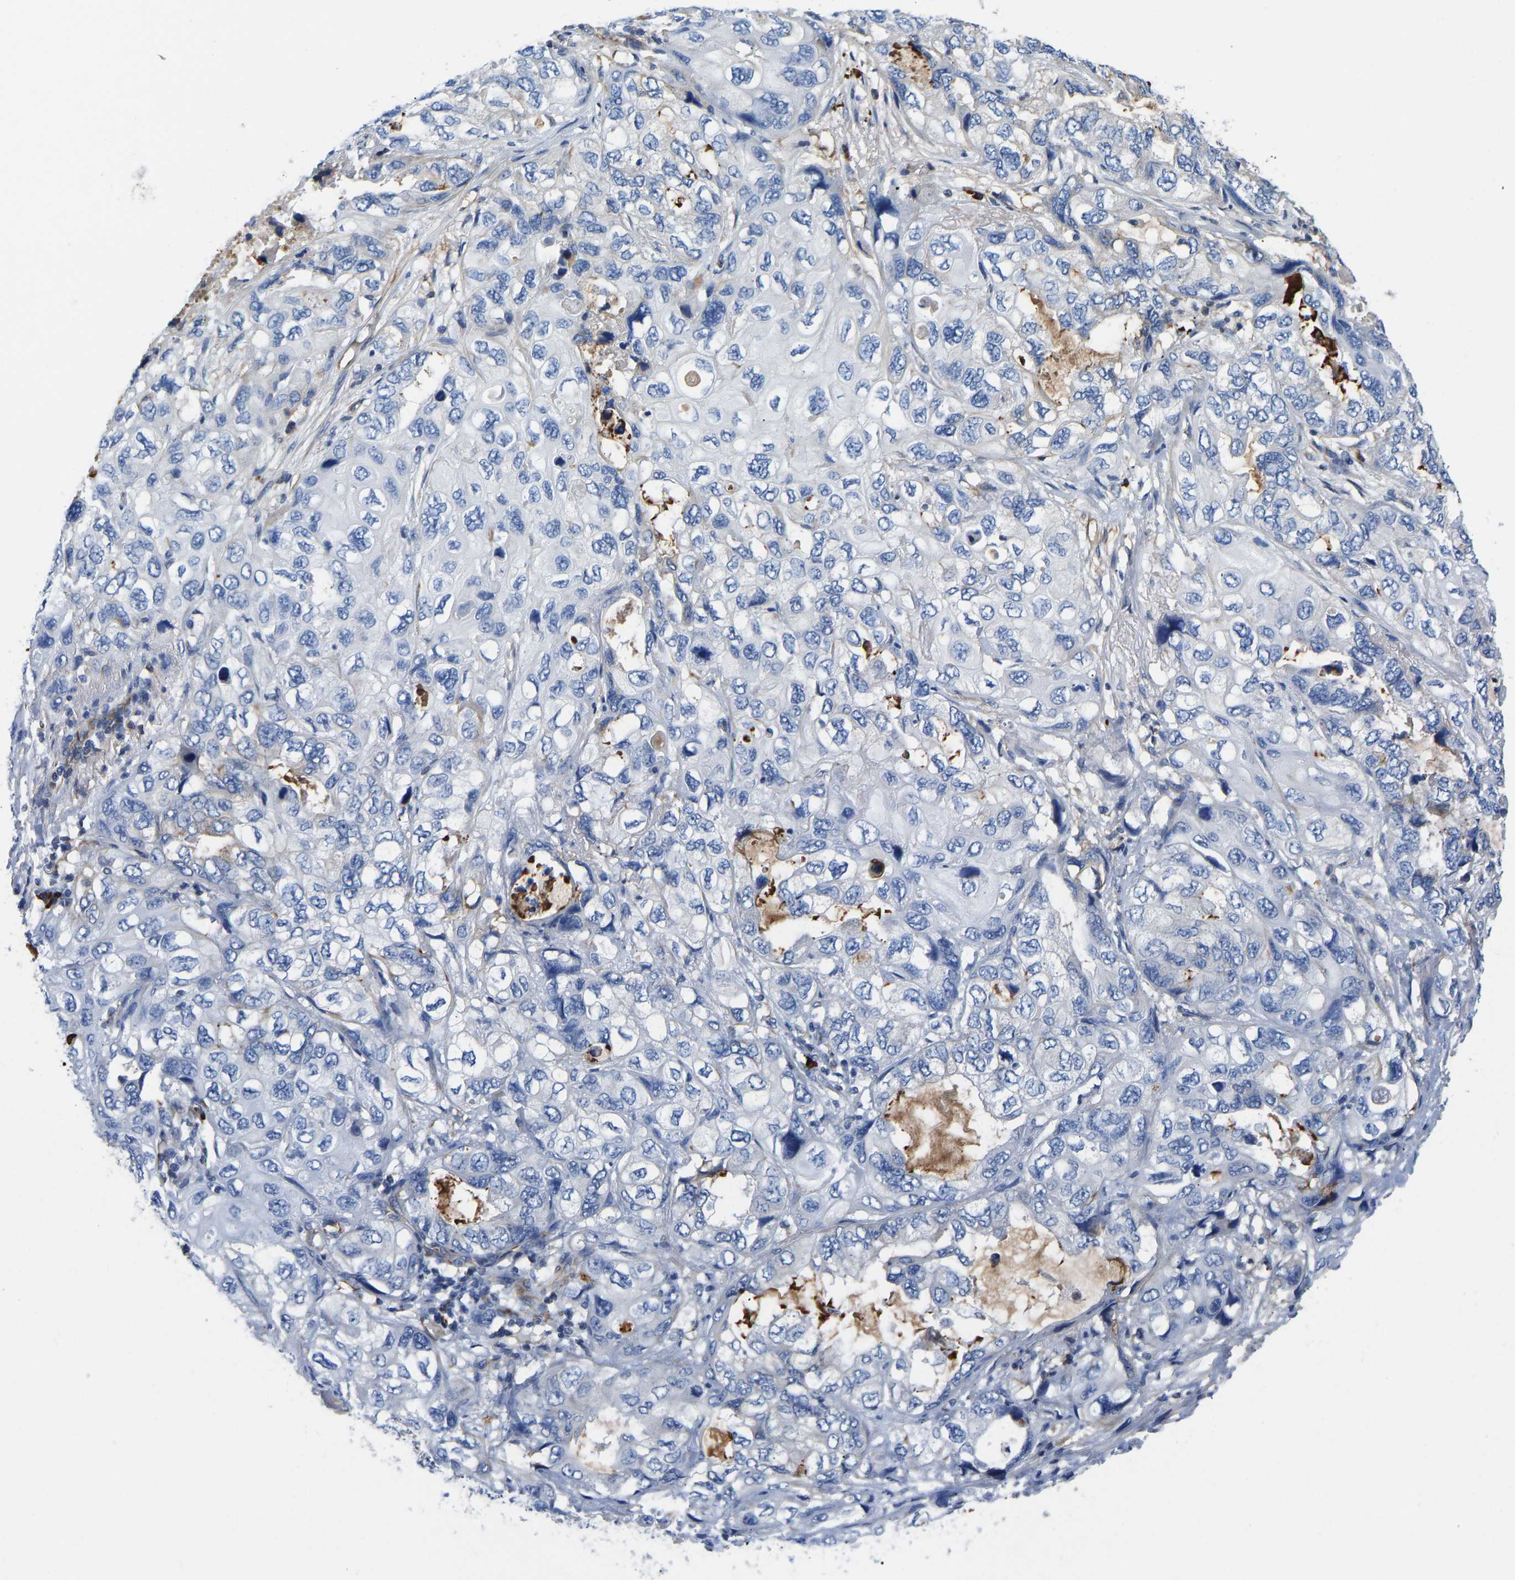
{"staining": {"intensity": "negative", "quantity": "none", "location": "none"}, "tissue": "lung cancer", "cell_type": "Tumor cells", "image_type": "cancer", "snomed": [{"axis": "morphology", "description": "Squamous cell carcinoma, NOS"}, {"axis": "topography", "description": "Lung"}], "caption": "Tumor cells show no significant positivity in lung squamous cell carcinoma. (Immunohistochemistry, brightfield microscopy, high magnification).", "gene": "HSPG2", "patient": {"sex": "female", "age": 73}}